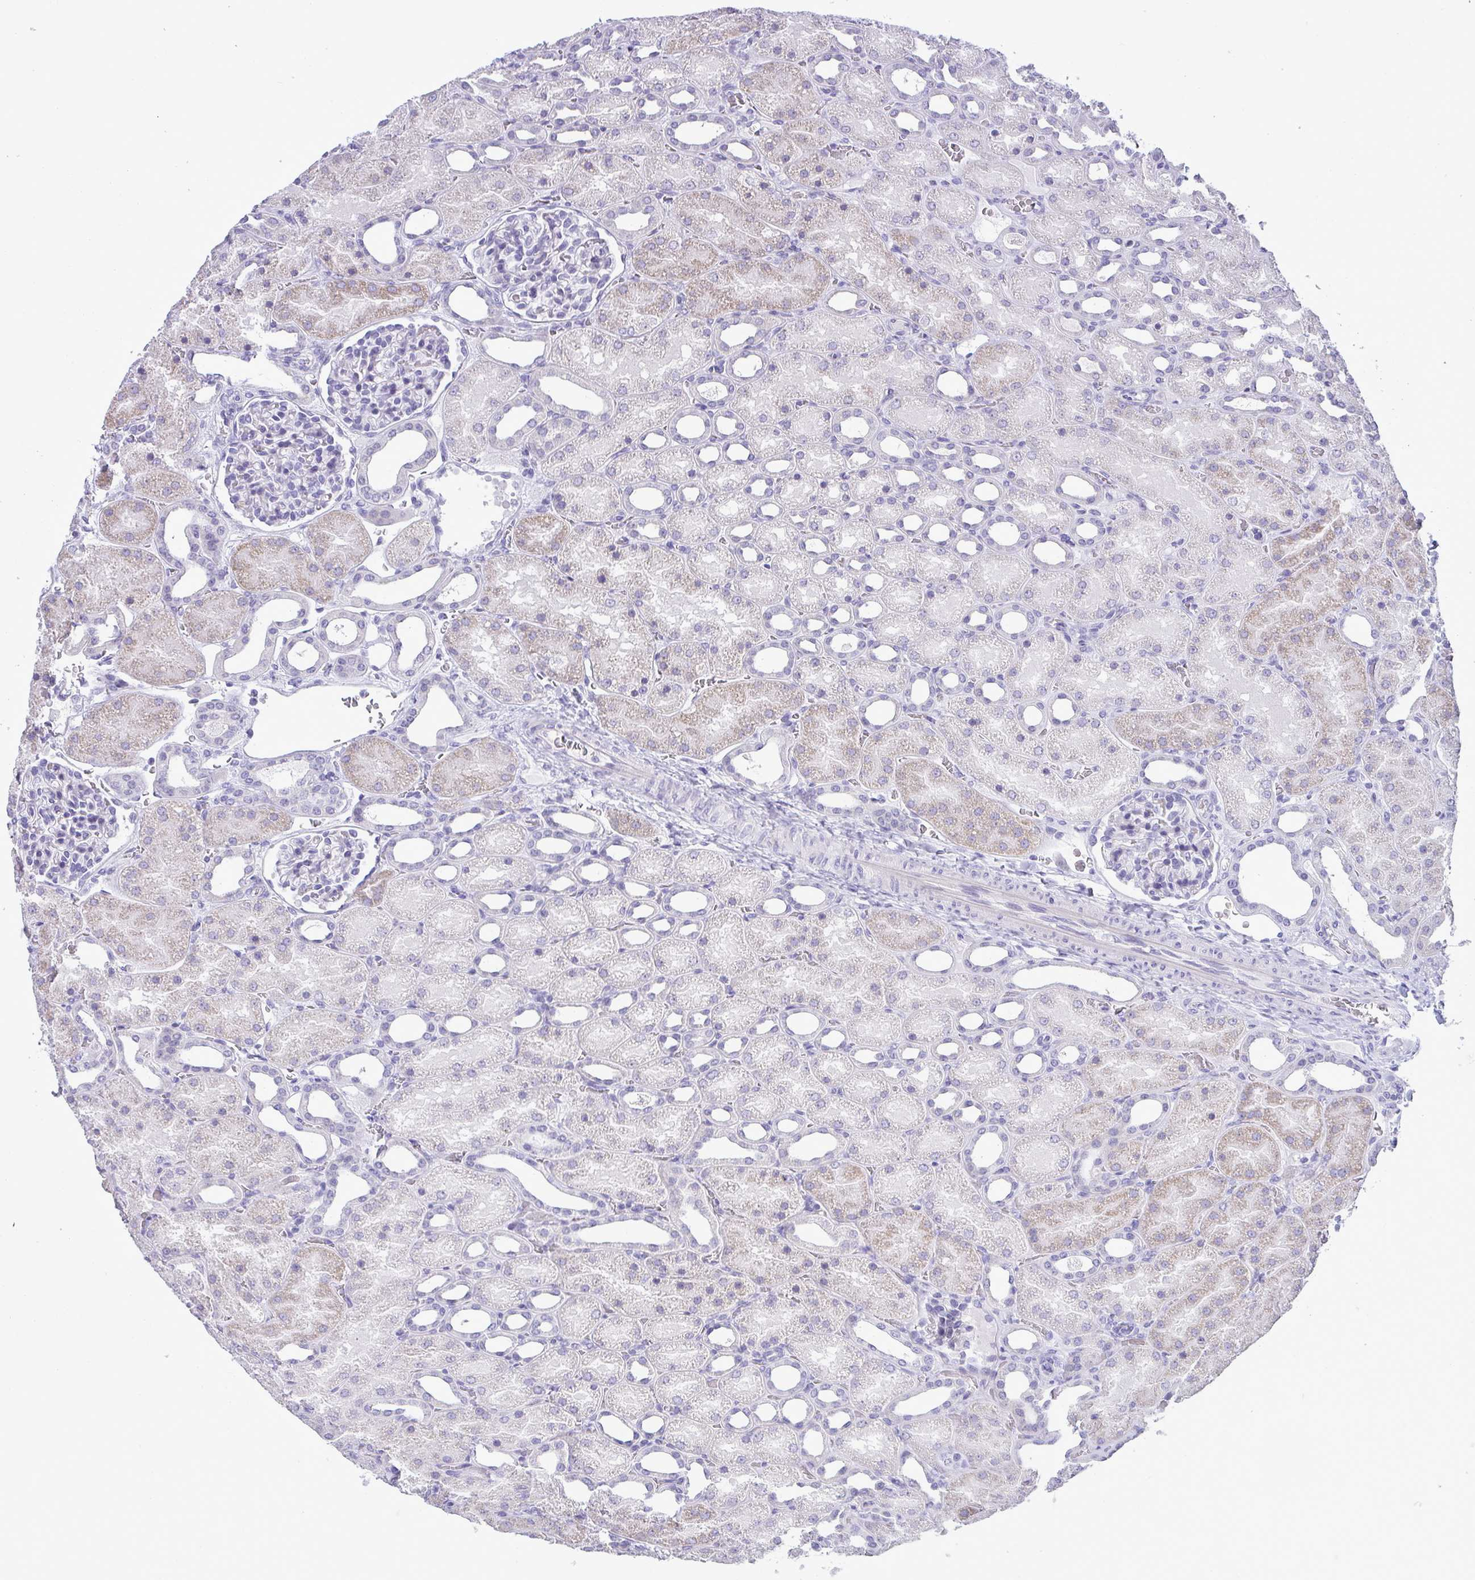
{"staining": {"intensity": "negative", "quantity": "none", "location": "none"}, "tissue": "kidney", "cell_type": "Cells in glomeruli", "image_type": "normal", "snomed": [{"axis": "morphology", "description": "Normal tissue, NOS"}, {"axis": "topography", "description": "Kidney"}], "caption": "IHC photomicrograph of benign kidney: human kidney stained with DAB (3,3'-diaminobenzidine) shows no significant protein staining in cells in glomeruli.", "gene": "C4orf33", "patient": {"sex": "male", "age": 2}}